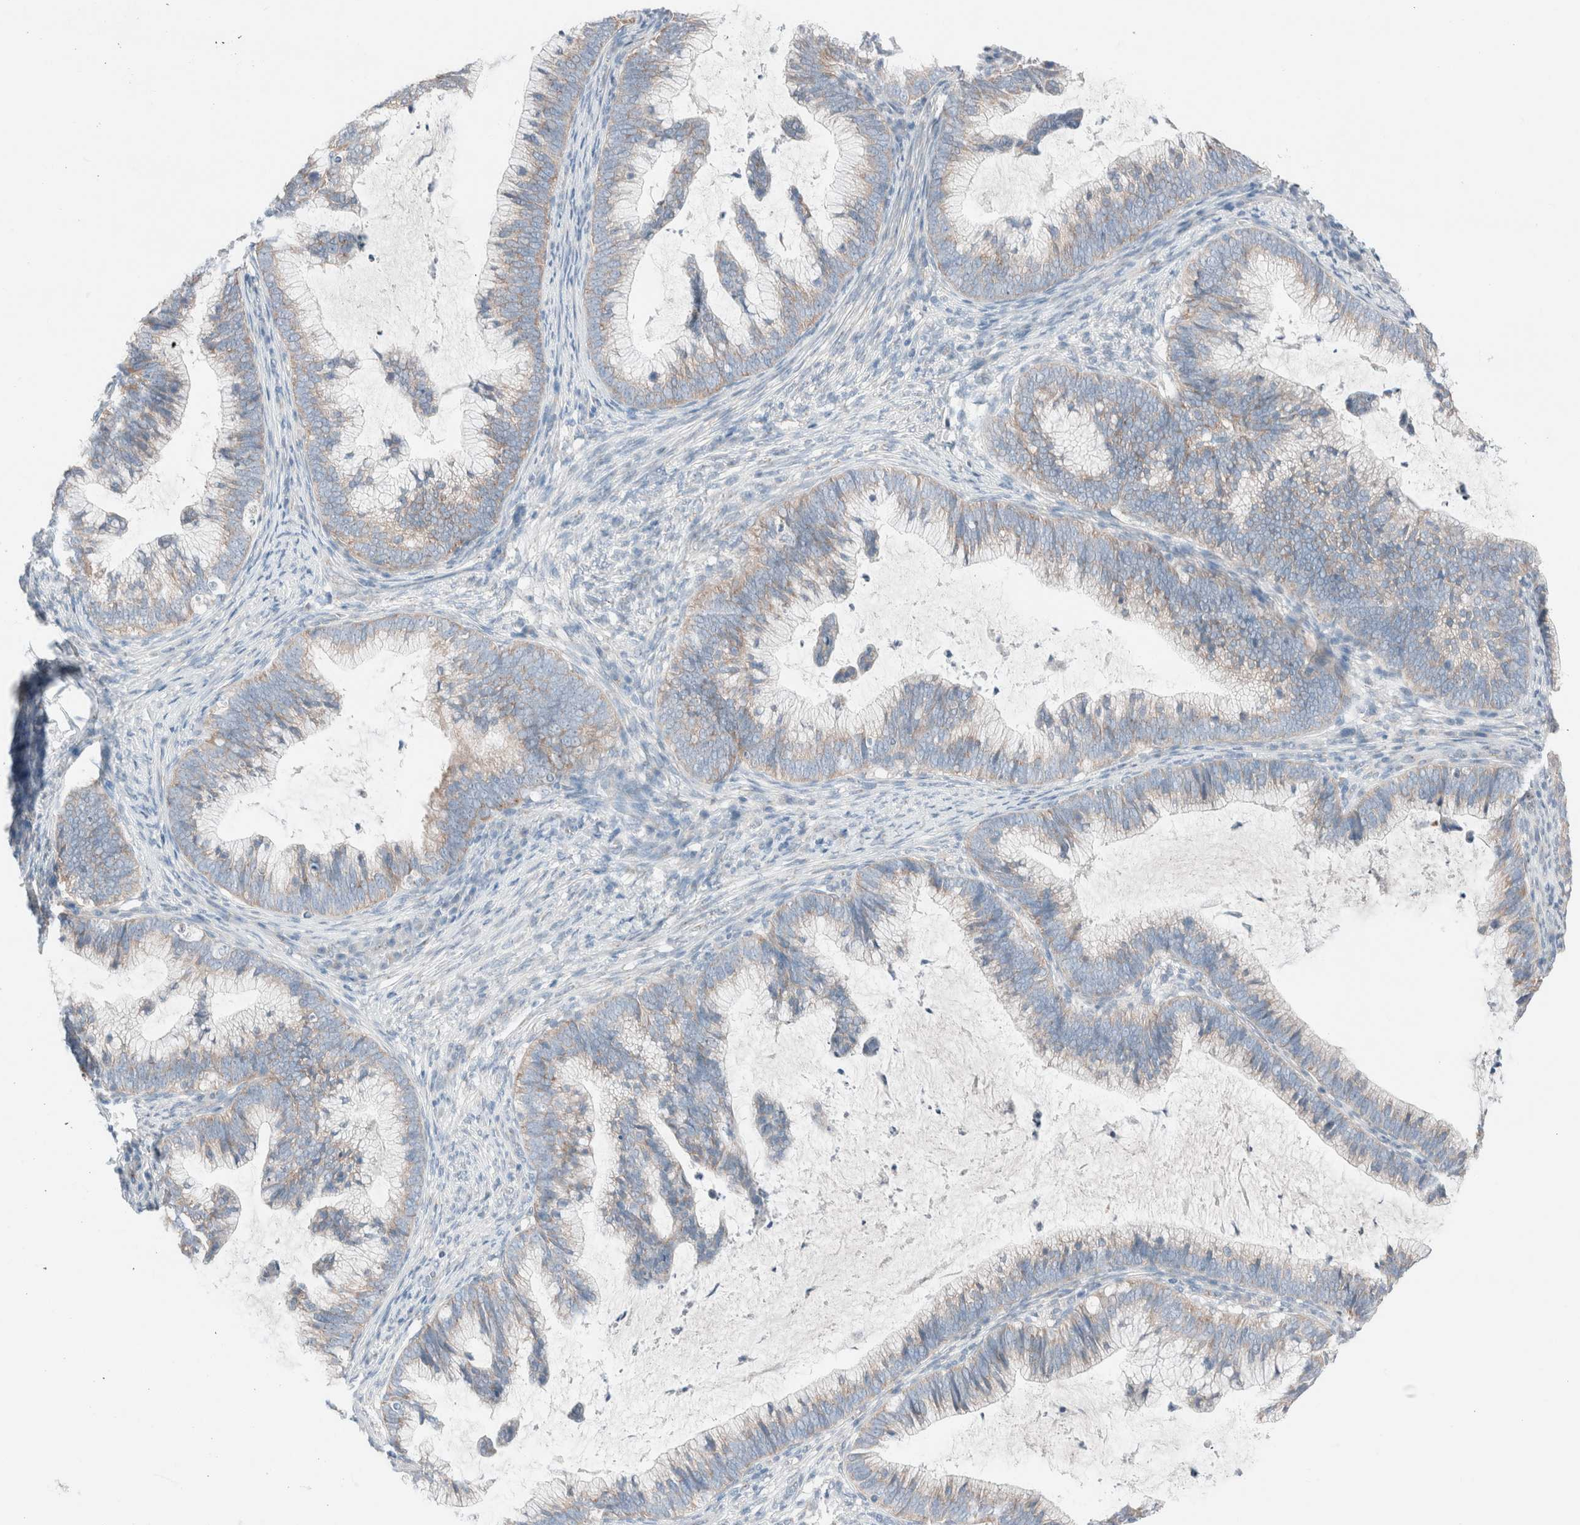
{"staining": {"intensity": "moderate", "quantity": "25%-75%", "location": "cytoplasmic/membranous"}, "tissue": "cervical cancer", "cell_type": "Tumor cells", "image_type": "cancer", "snomed": [{"axis": "morphology", "description": "Adenocarcinoma, NOS"}, {"axis": "topography", "description": "Cervix"}], "caption": "Approximately 25%-75% of tumor cells in human cervical cancer (adenocarcinoma) show moderate cytoplasmic/membranous protein expression as visualized by brown immunohistochemical staining.", "gene": "CASC3", "patient": {"sex": "female", "age": 36}}